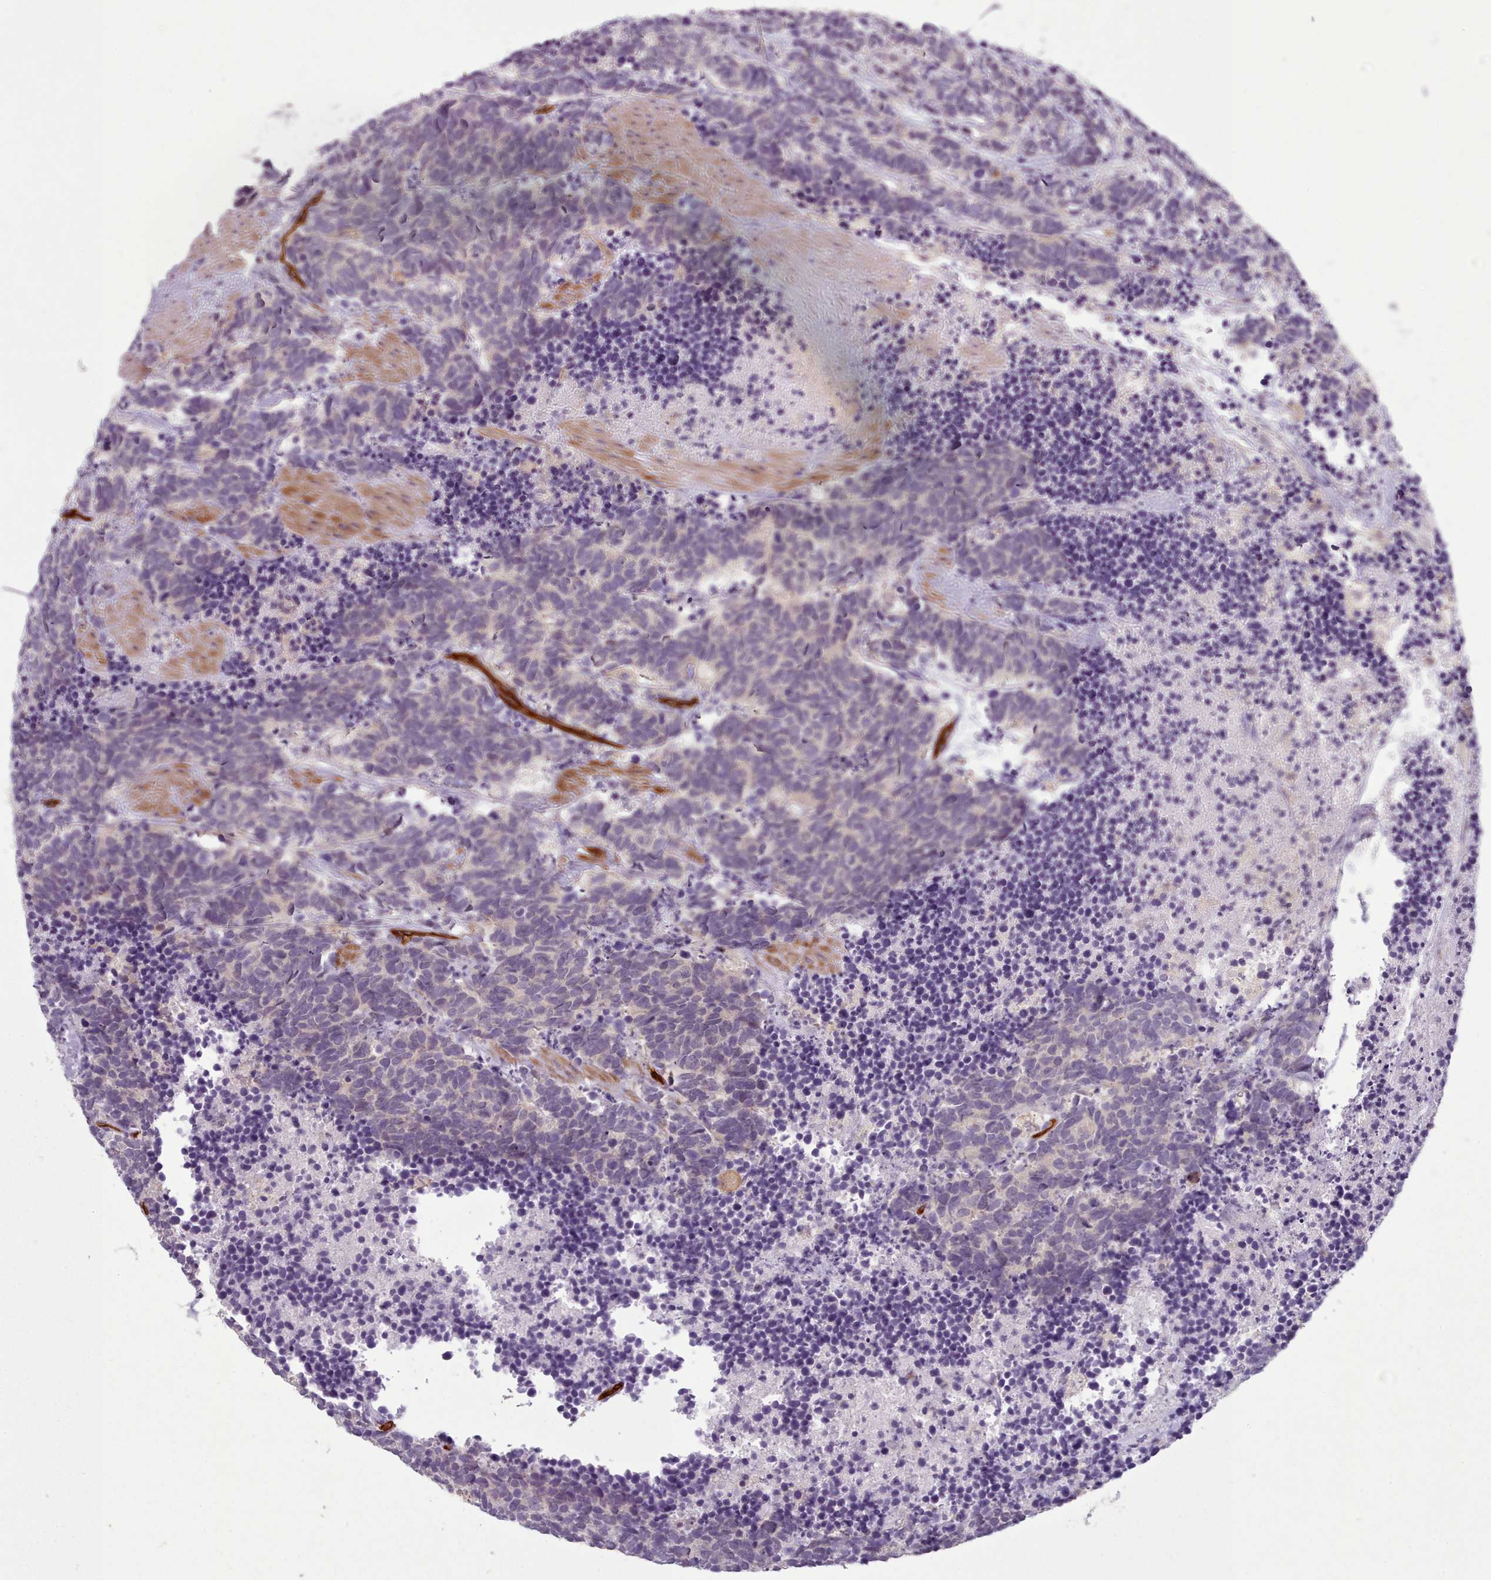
{"staining": {"intensity": "weak", "quantity": "<25%", "location": "cytoplasmic/membranous"}, "tissue": "carcinoid", "cell_type": "Tumor cells", "image_type": "cancer", "snomed": [{"axis": "morphology", "description": "Carcinoma, NOS"}, {"axis": "morphology", "description": "Carcinoid, malignant, NOS"}, {"axis": "topography", "description": "Prostate"}], "caption": "This is an immunohistochemistry (IHC) histopathology image of carcinoid. There is no expression in tumor cells.", "gene": "CD300LF", "patient": {"sex": "male", "age": 57}}